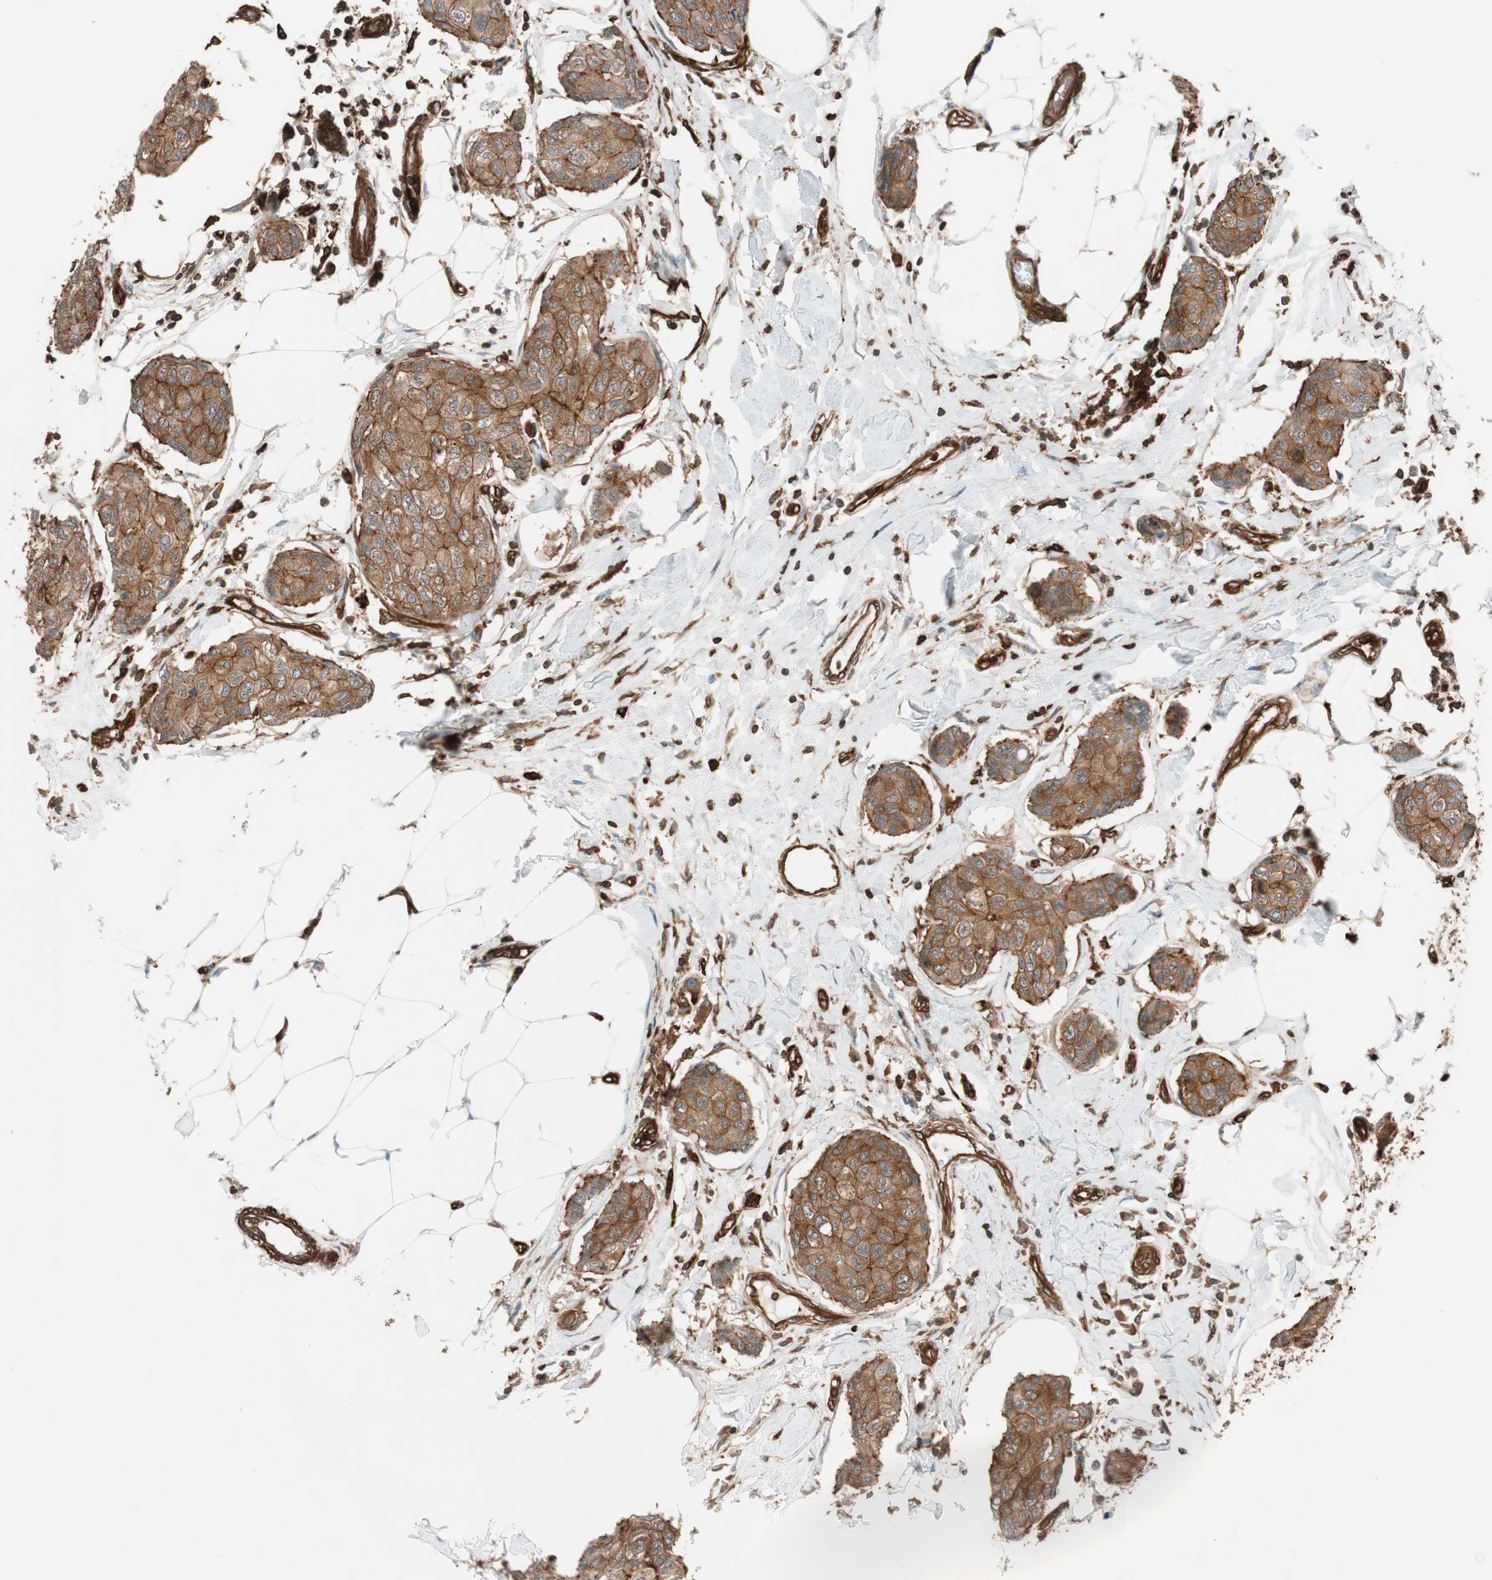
{"staining": {"intensity": "moderate", "quantity": ">75%", "location": "cytoplasmic/membranous"}, "tissue": "breast cancer", "cell_type": "Tumor cells", "image_type": "cancer", "snomed": [{"axis": "morphology", "description": "Duct carcinoma"}, {"axis": "topography", "description": "Breast"}], "caption": "Breast cancer (infiltrating ductal carcinoma) was stained to show a protein in brown. There is medium levels of moderate cytoplasmic/membranous staining in approximately >75% of tumor cells. (brown staining indicates protein expression, while blue staining denotes nuclei).", "gene": "VASP", "patient": {"sex": "female", "age": 80}}